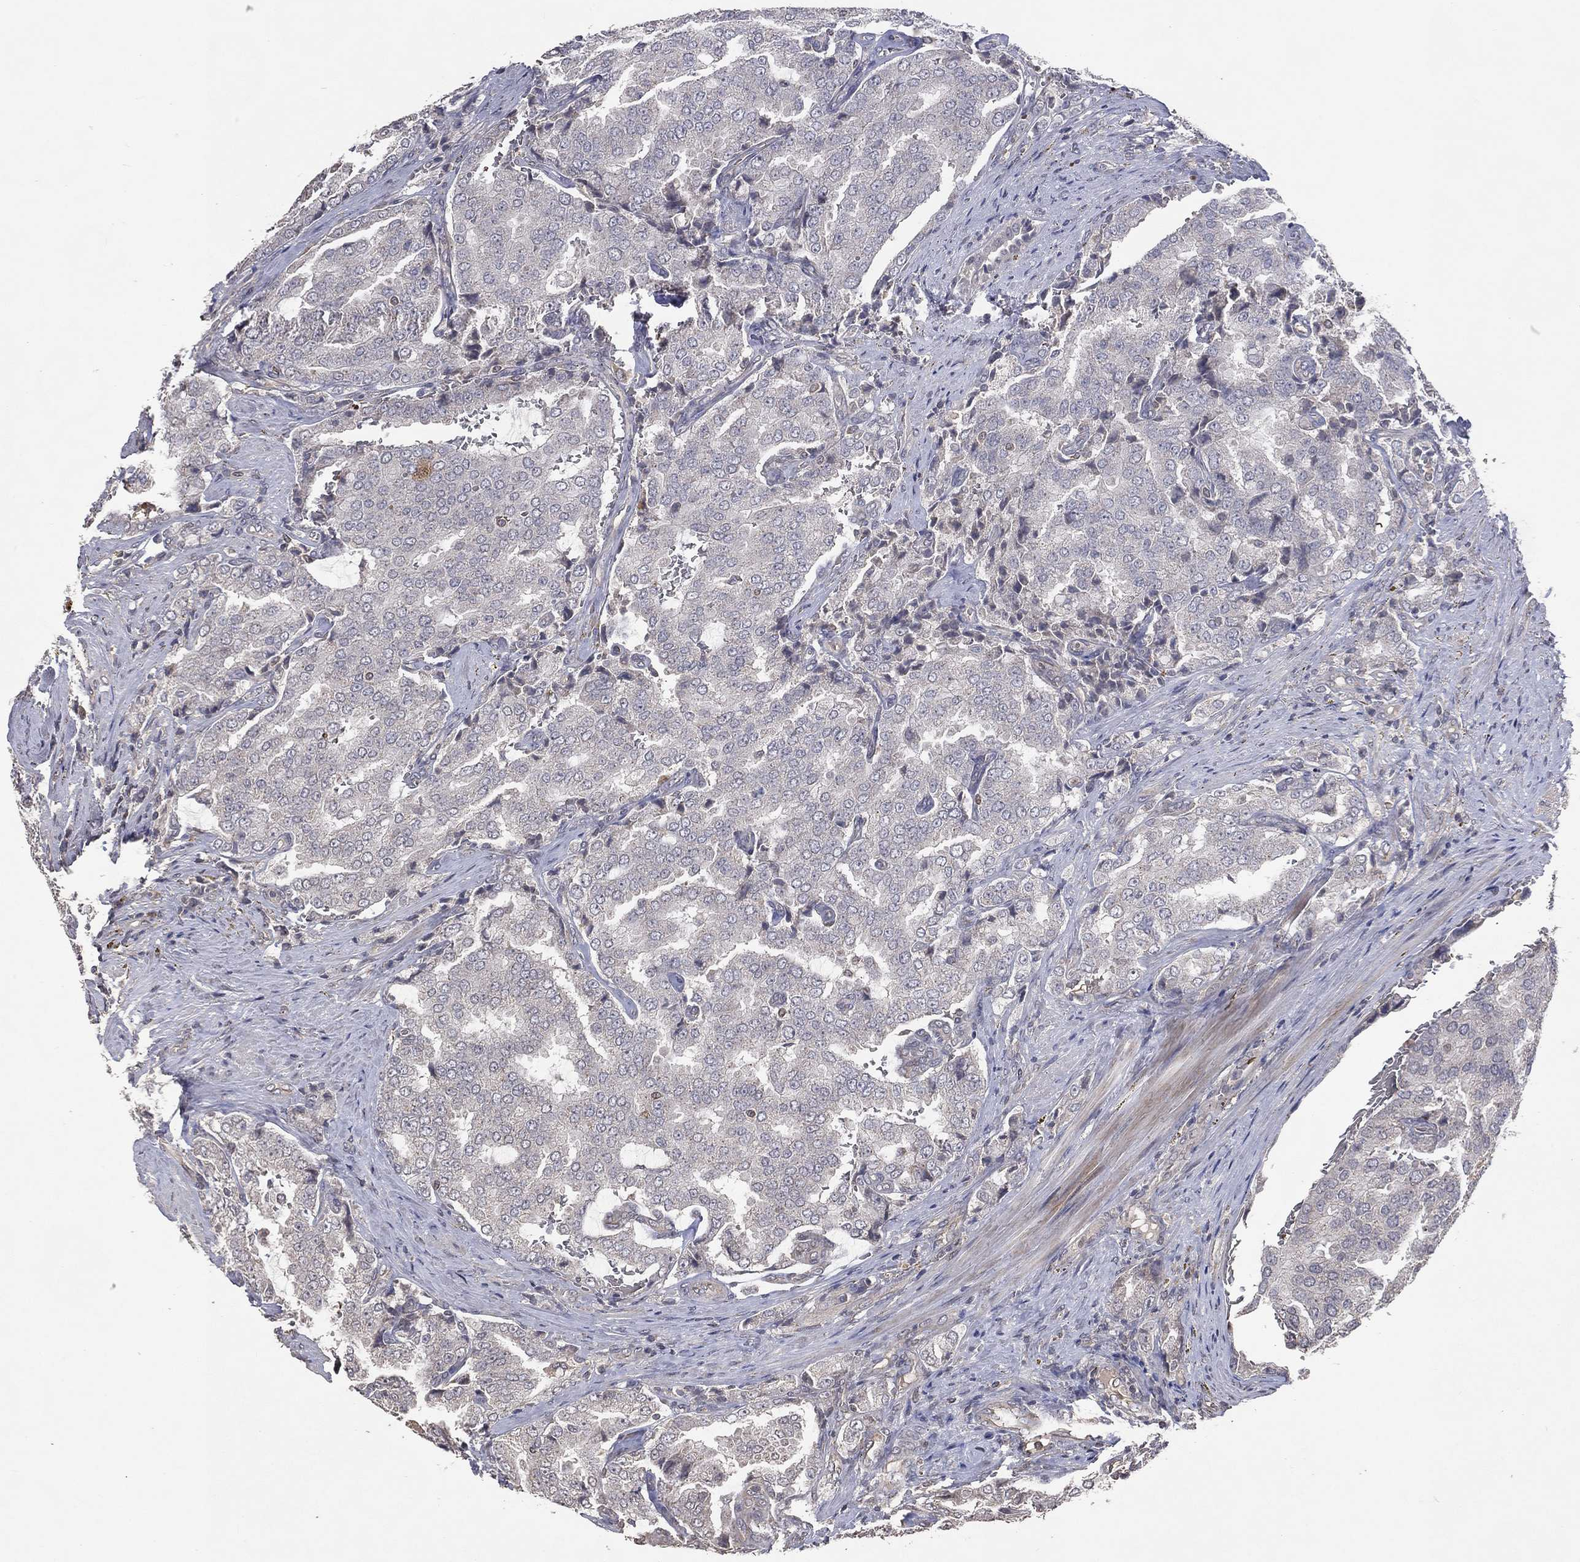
{"staining": {"intensity": "negative", "quantity": "none", "location": "none"}, "tissue": "prostate cancer", "cell_type": "Tumor cells", "image_type": "cancer", "snomed": [{"axis": "morphology", "description": "Adenocarcinoma, NOS"}, {"axis": "topography", "description": "Prostate"}], "caption": "This is an immunohistochemistry micrograph of prostate cancer (adenocarcinoma). There is no staining in tumor cells.", "gene": "DNAH7", "patient": {"sex": "male", "age": 65}}